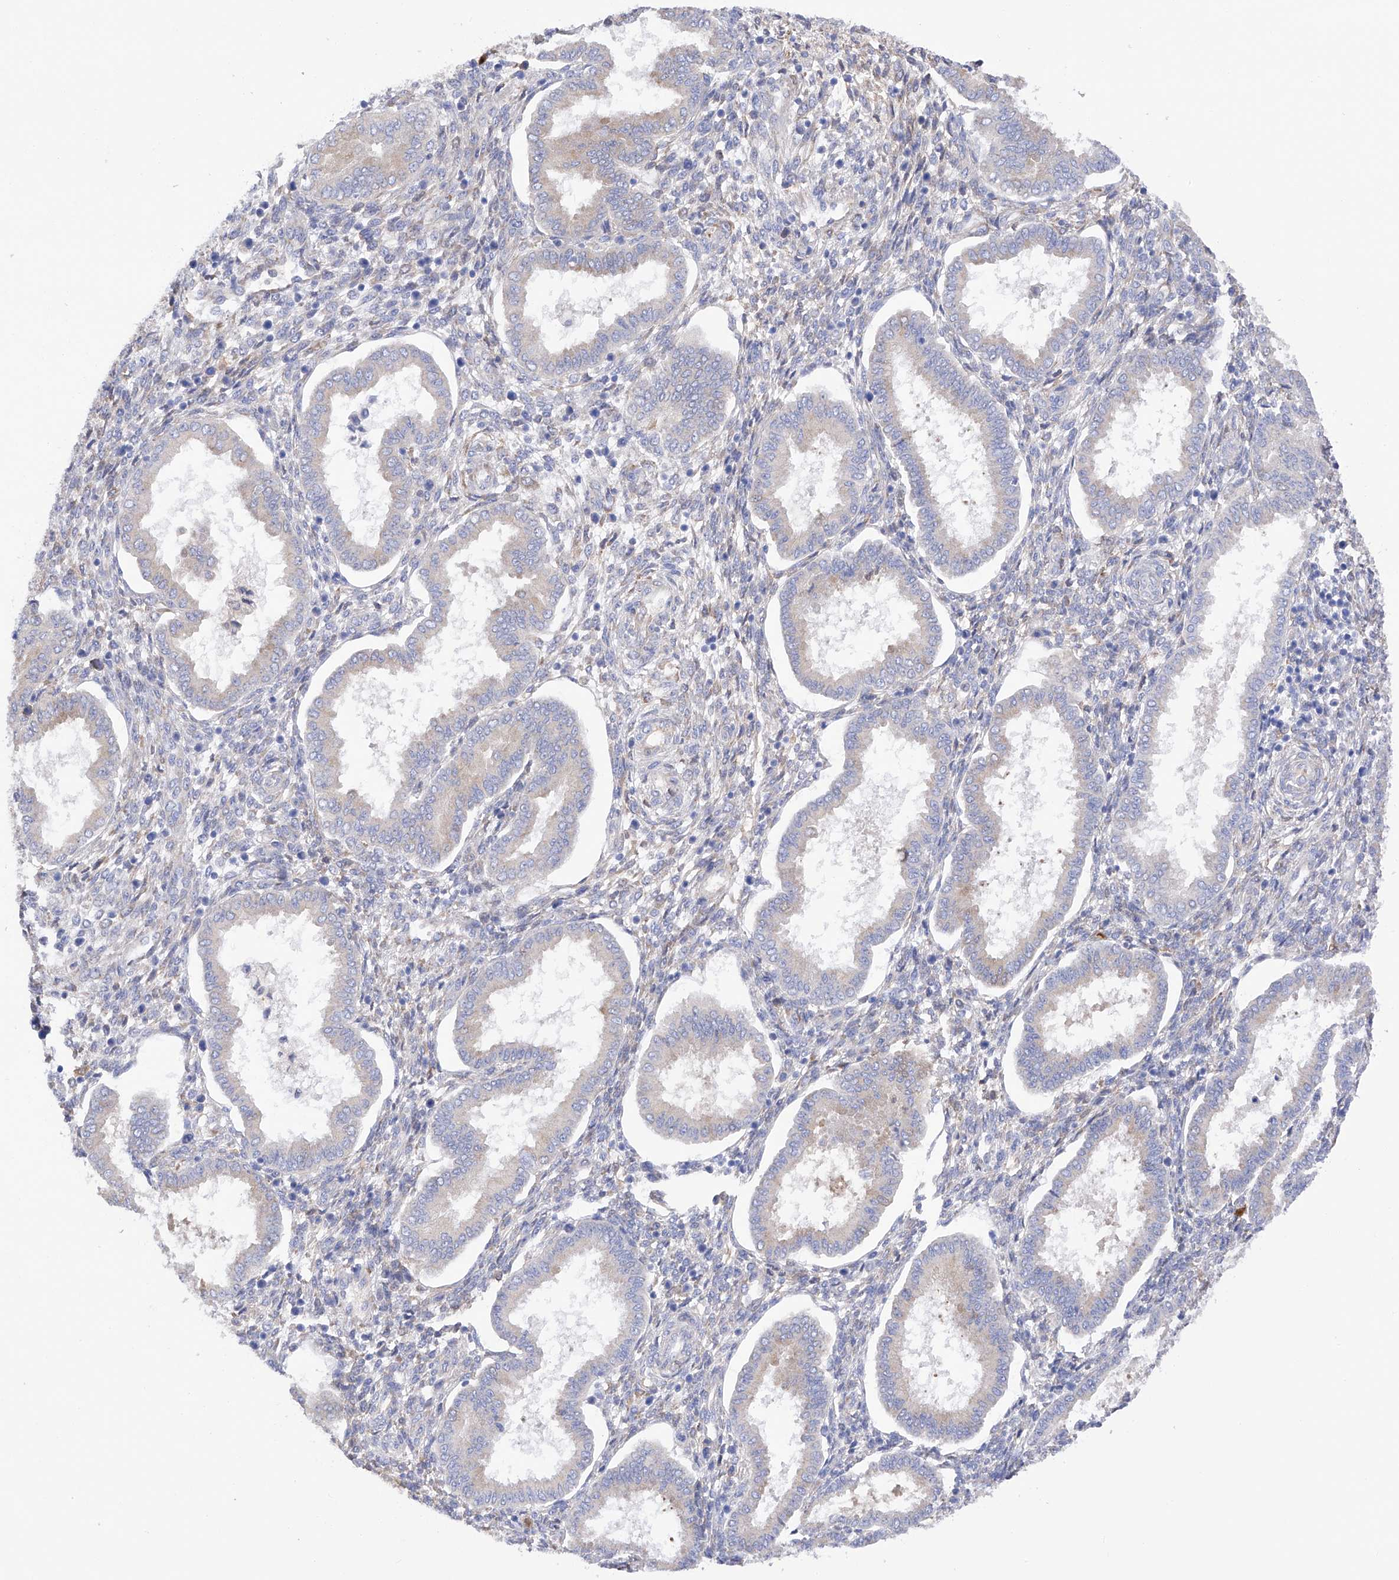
{"staining": {"intensity": "negative", "quantity": "none", "location": "none"}, "tissue": "endometrium", "cell_type": "Cells in endometrial stroma", "image_type": "normal", "snomed": [{"axis": "morphology", "description": "Normal tissue, NOS"}, {"axis": "topography", "description": "Endometrium"}], "caption": "The image reveals no staining of cells in endometrial stroma in unremarkable endometrium. (Brightfield microscopy of DAB IHC at high magnification).", "gene": "PDIA5", "patient": {"sex": "female", "age": 24}}